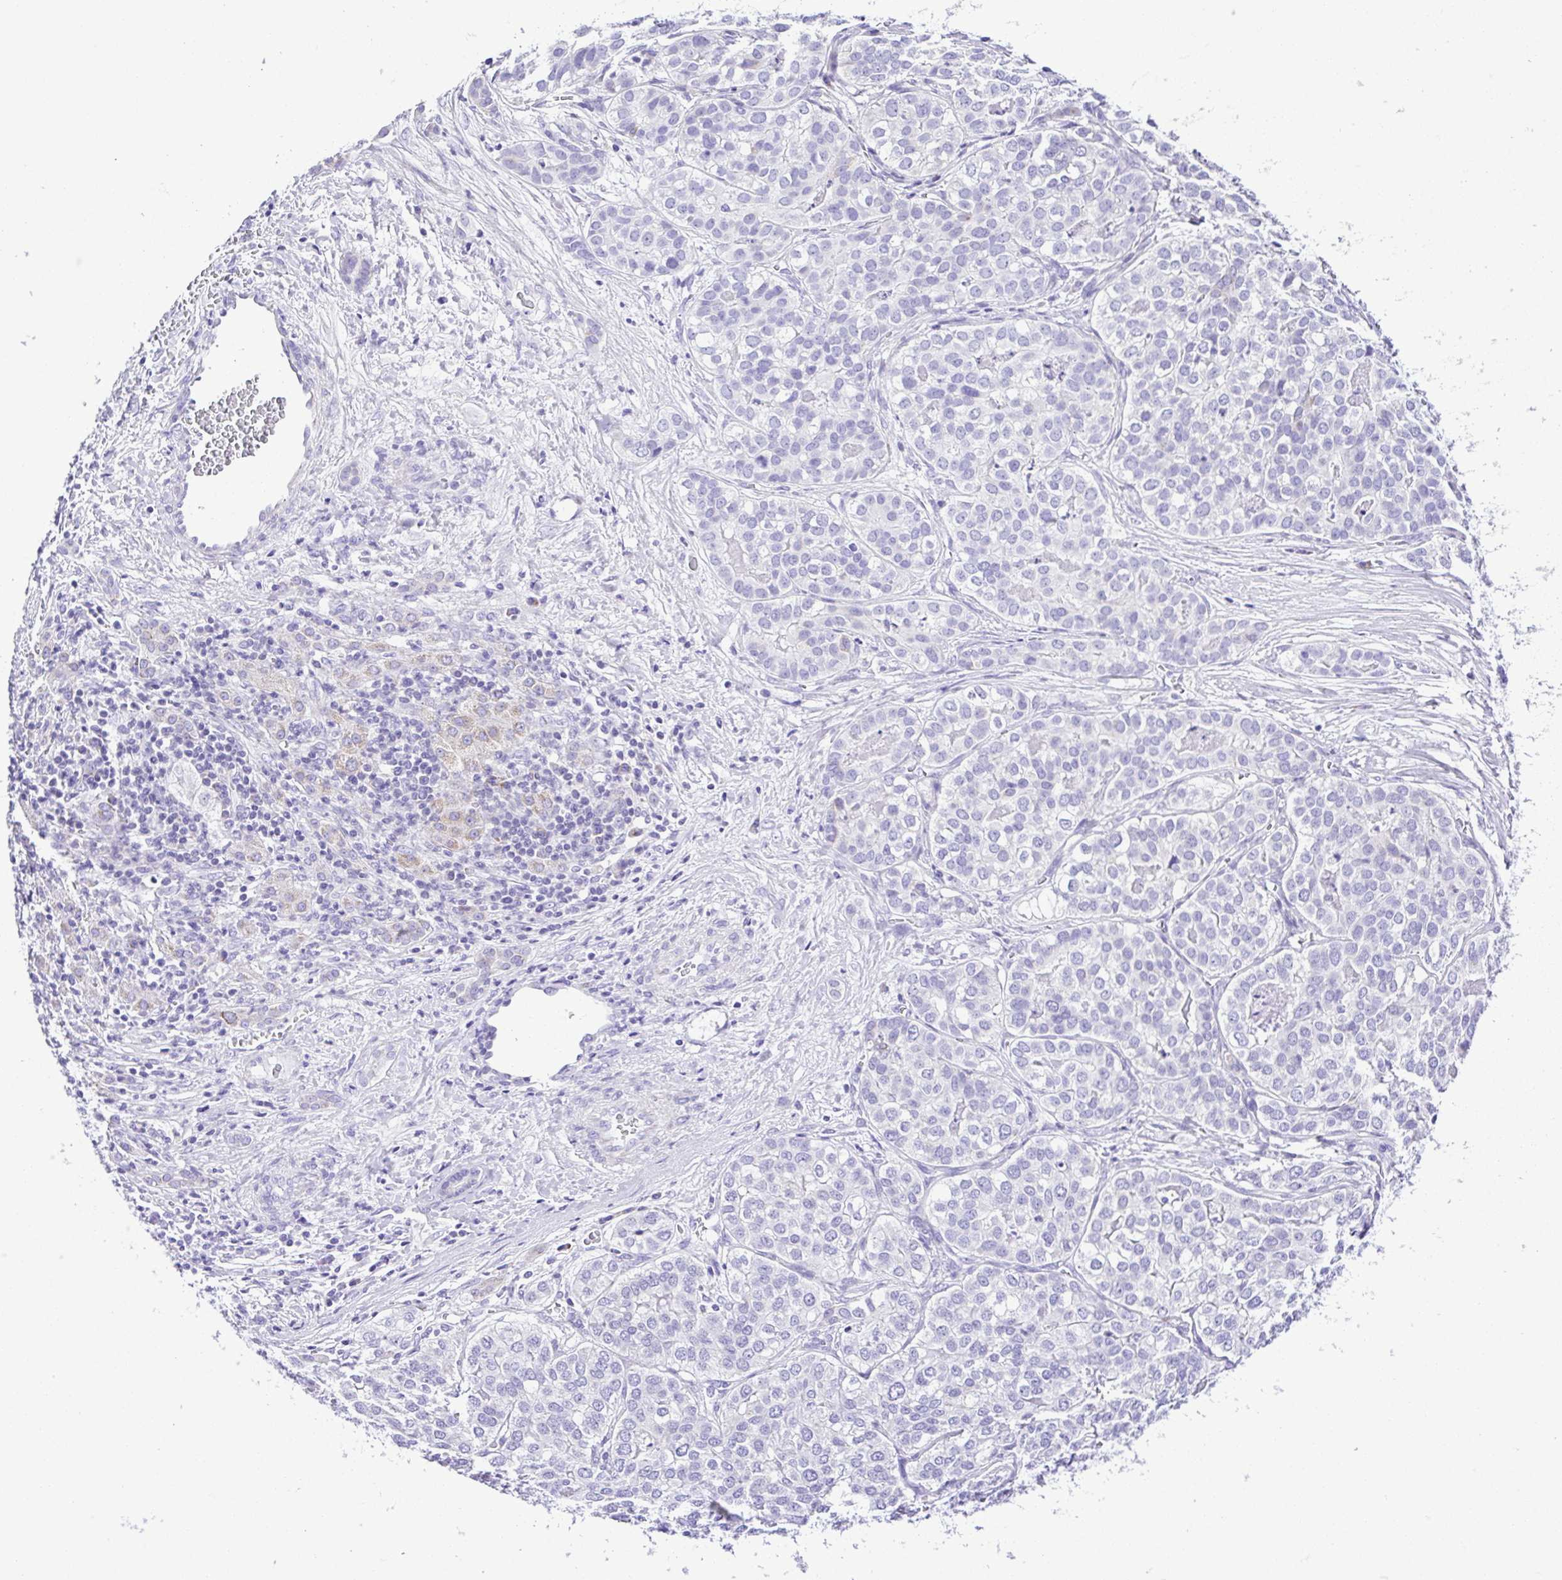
{"staining": {"intensity": "negative", "quantity": "none", "location": "none"}, "tissue": "liver cancer", "cell_type": "Tumor cells", "image_type": "cancer", "snomed": [{"axis": "morphology", "description": "Cholangiocarcinoma"}, {"axis": "topography", "description": "Liver"}], "caption": "Tumor cells show no significant staining in liver cancer (cholangiocarcinoma).", "gene": "SYT1", "patient": {"sex": "male", "age": 56}}